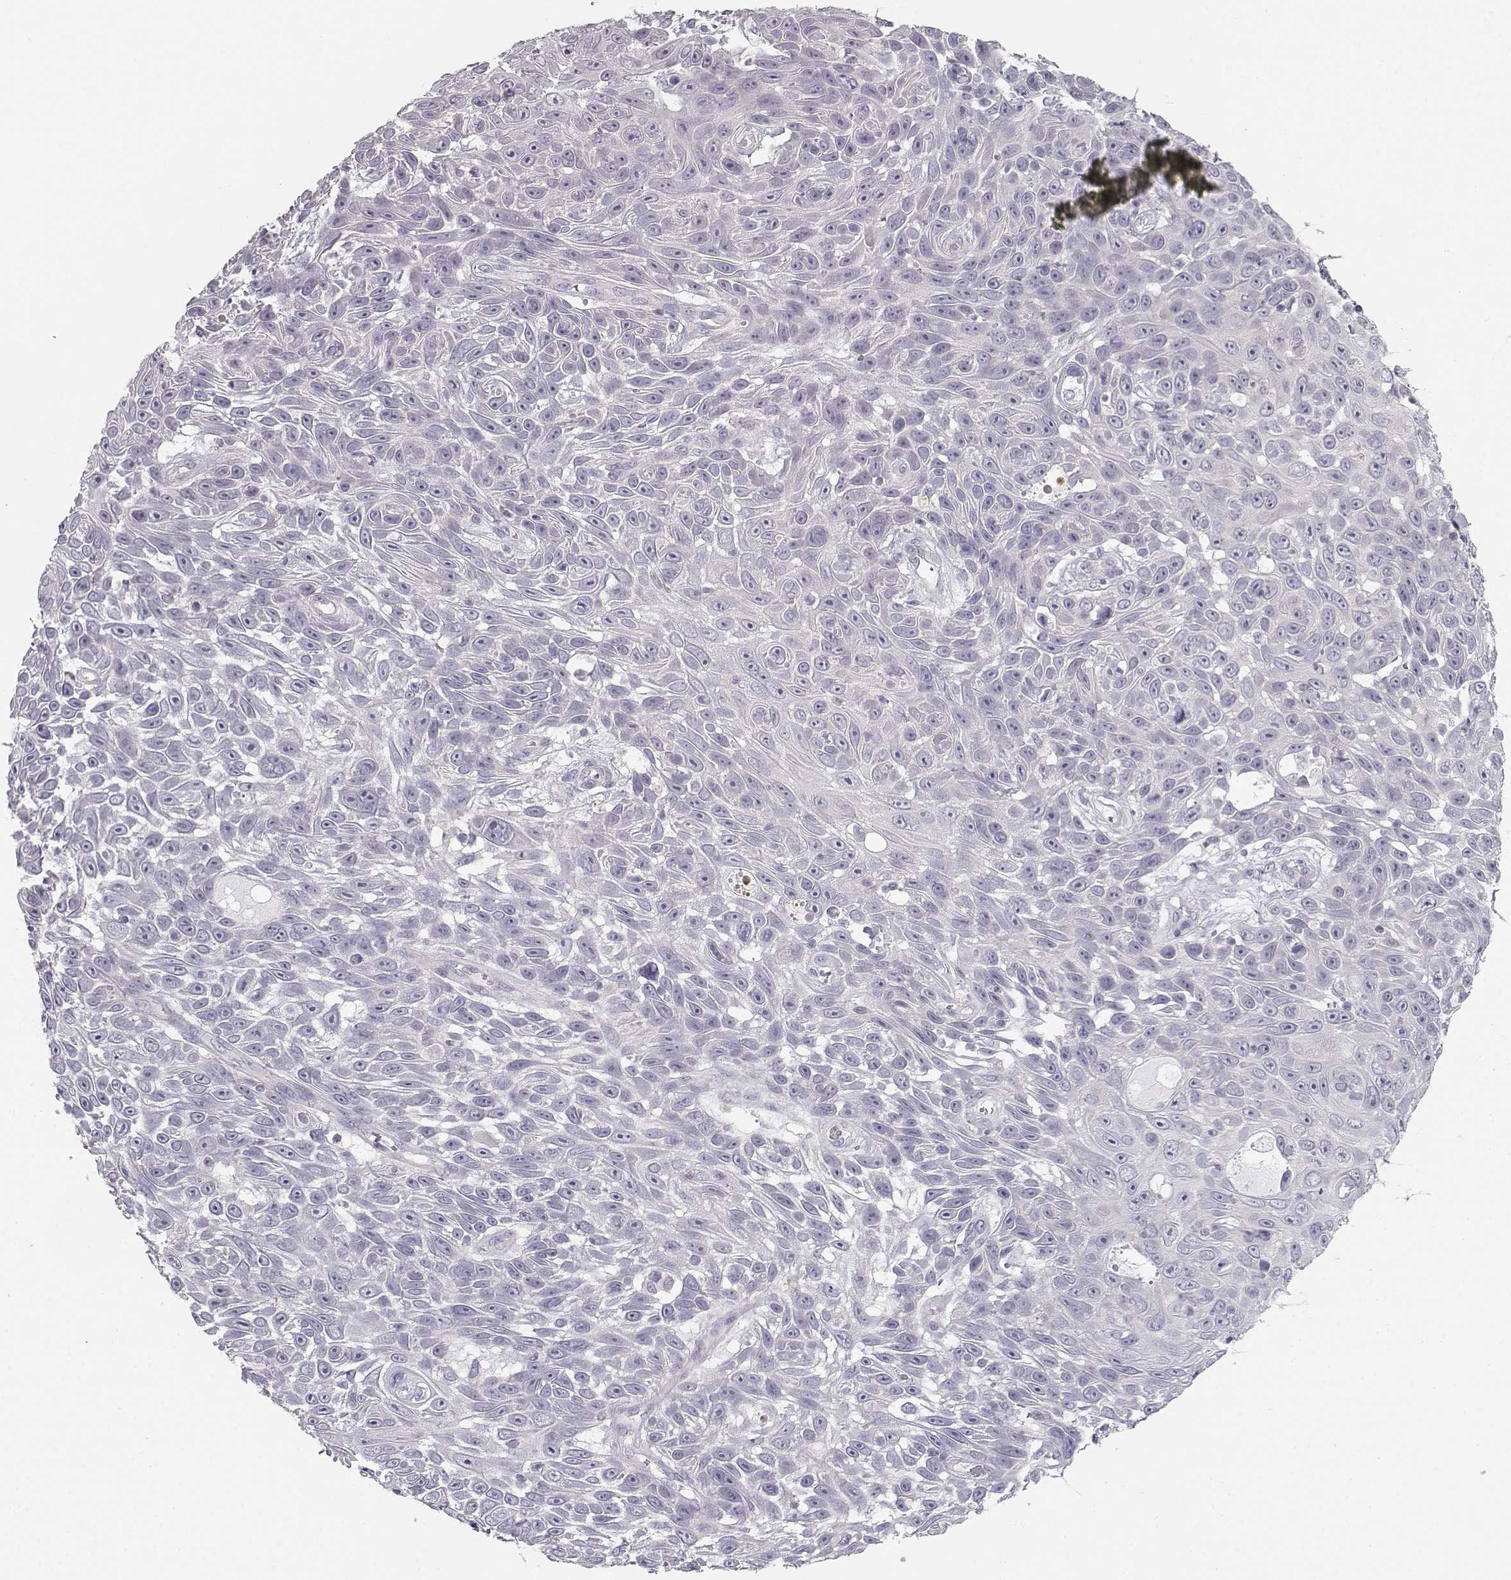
{"staining": {"intensity": "negative", "quantity": "none", "location": "none"}, "tissue": "skin cancer", "cell_type": "Tumor cells", "image_type": "cancer", "snomed": [{"axis": "morphology", "description": "Squamous cell carcinoma, NOS"}, {"axis": "topography", "description": "Skin"}], "caption": "Tumor cells show no significant protein staining in skin cancer (squamous cell carcinoma). The staining is performed using DAB brown chromogen with nuclei counter-stained in using hematoxylin.", "gene": "MYCBPAP", "patient": {"sex": "male", "age": 82}}